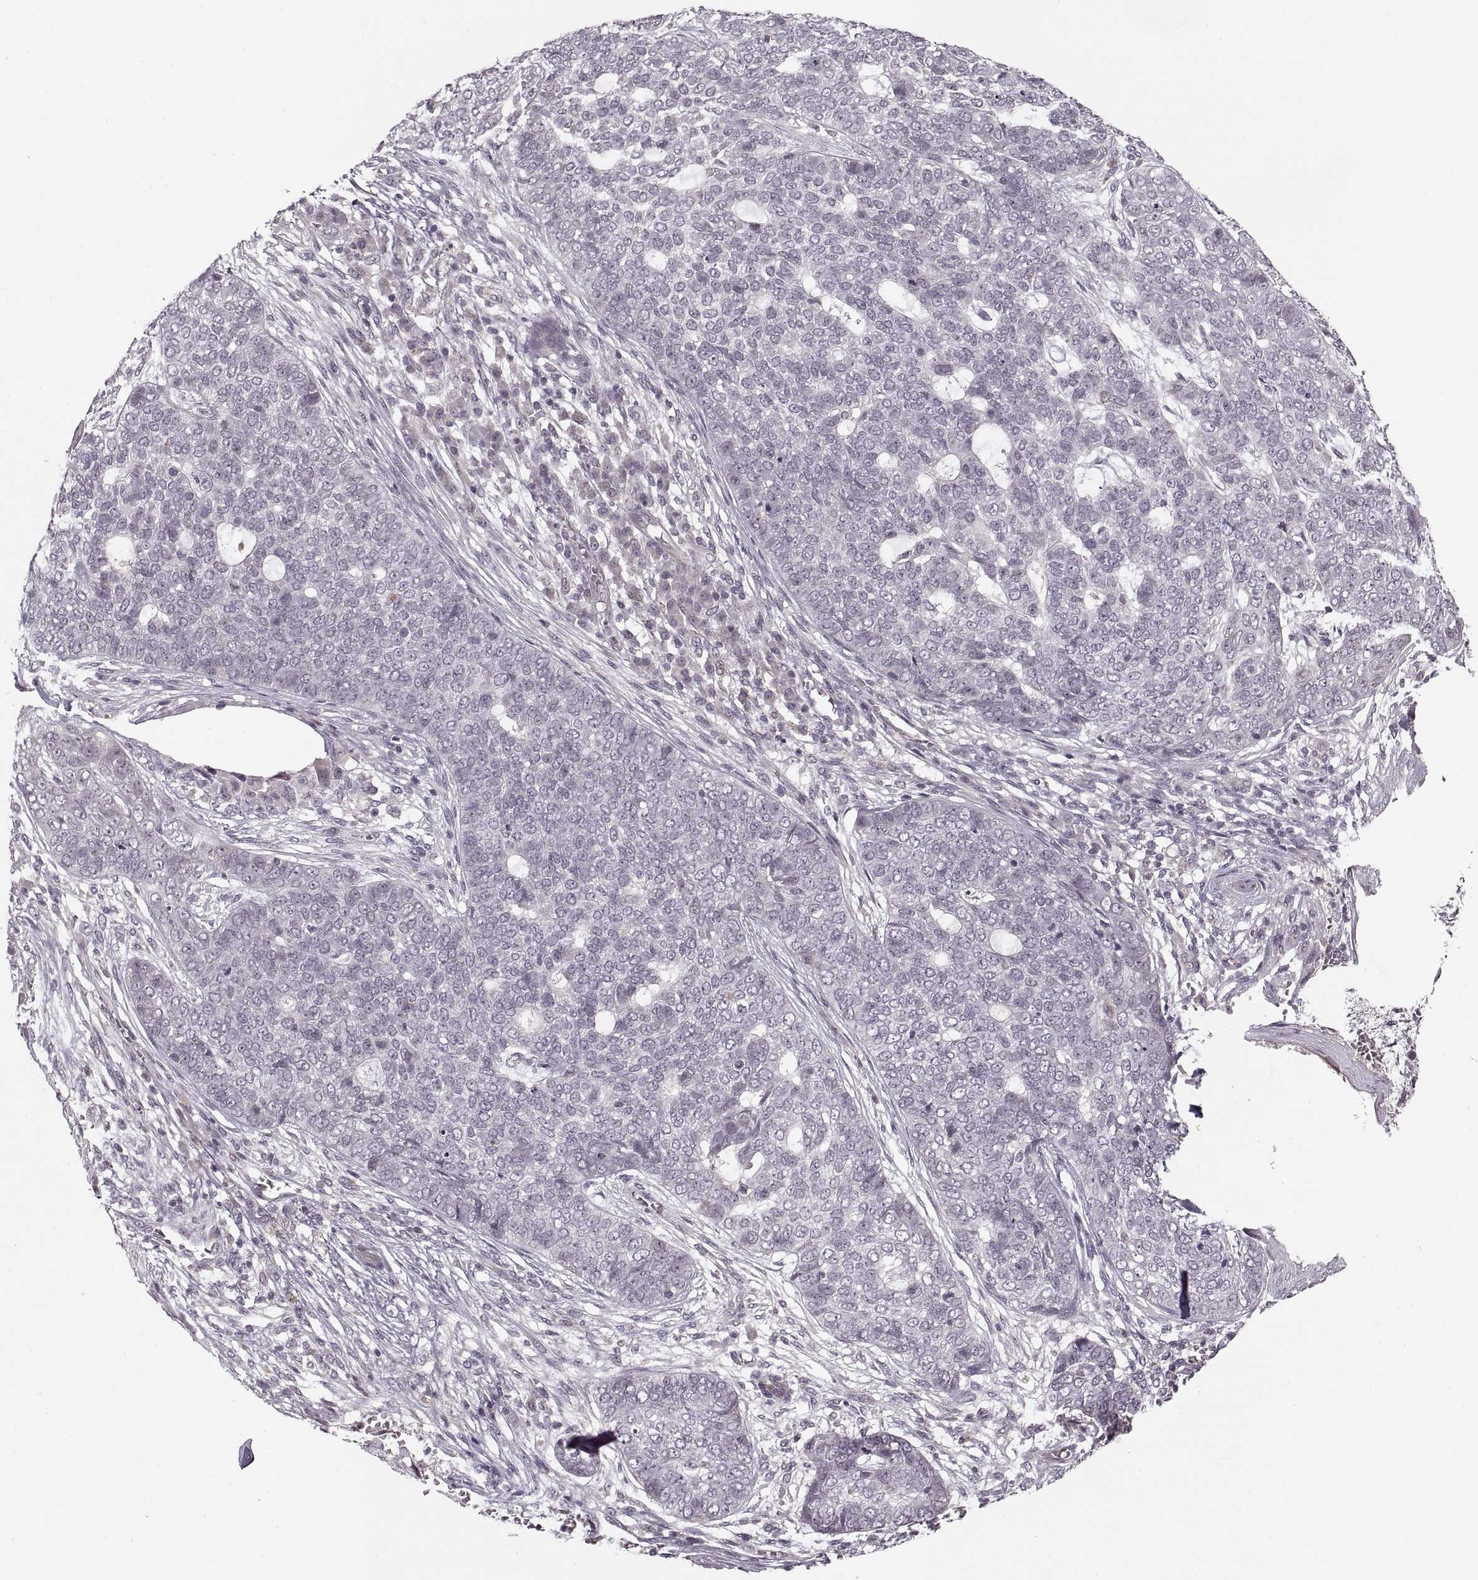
{"staining": {"intensity": "negative", "quantity": "none", "location": "none"}, "tissue": "skin cancer", "cell_type": "Tumor cells", "image_type": "cancer", "snomed": [{"axis": "morphology", "description": "Basal cell carcinoma"}, {"axis": "topography", "description": "Skin"}], "caption": "This is an IHC histopathology image of human skin cancer. There is no positivity in tumor cells.", "gene": "ASIC3", "patient": {"sex": "female", "age": 69}}